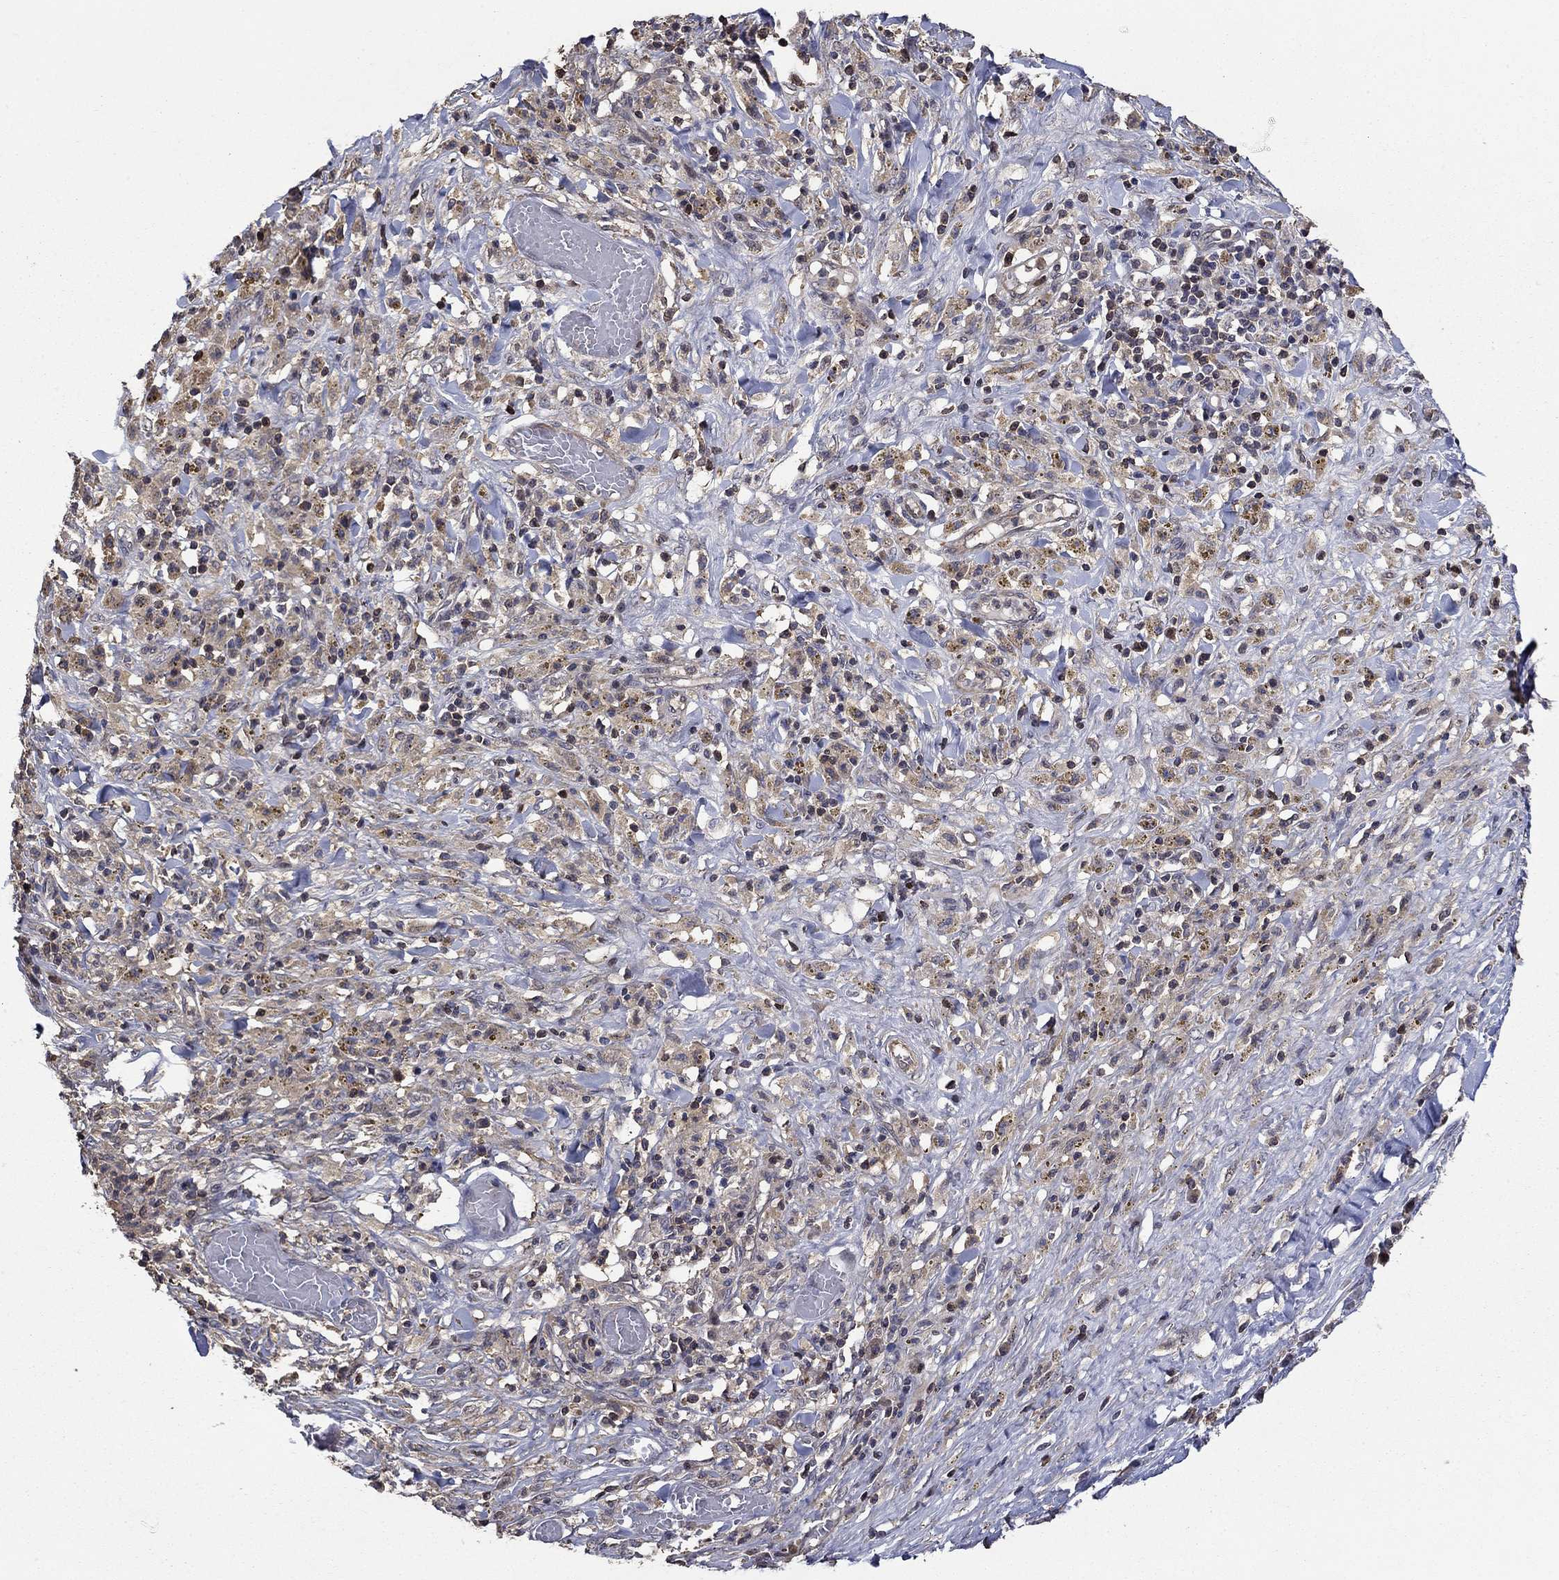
{"staining": {"intensity": "weak", "quantity": "25%-75%", "location": "cytoplasmic/membranous"}, "tissue": "melanoma", "cell_type": "Tumor cells", "image_type": "cancer", "snomed": [{"axis": "morphology", "description": "Malignant melanoma, NOS"}, {"axis": "topography", "description": "Skin"}], "caption": "Immunohistochemistry of human melanoma reveals low levels of weak cytoplasmic/membranous staining in approximately 25%-75% of tumor cells.", "gene": "DVL1", "patient": {"sex": "female", "age": 91}}